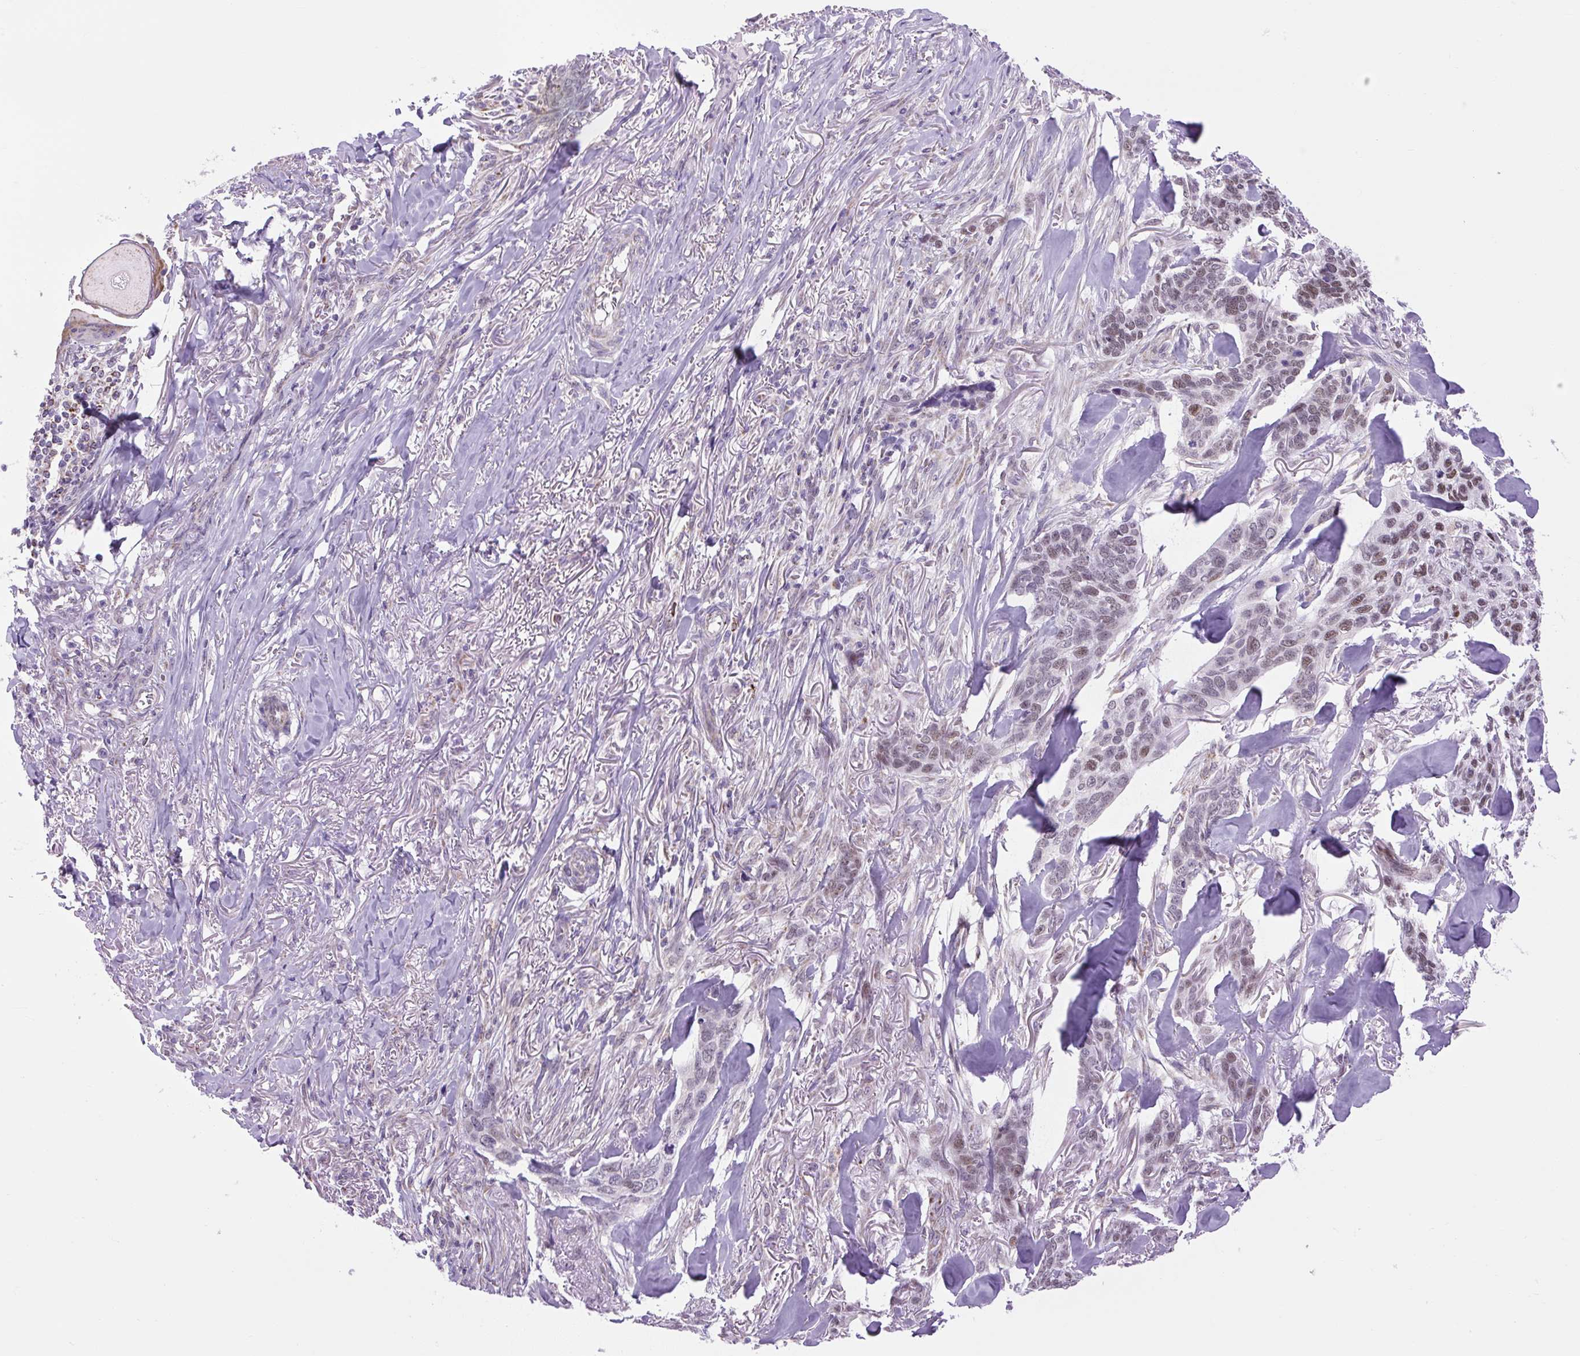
{"staining": {"intensity": "weak", "quantity": ">75%", "location": "nuclear"}, "tissue": "skin cancer", "cell_type": "Tumor cells", "image_type": "cancer", "snomed": [{"axis": "morphology", "description": "Basal cell carcinoma"}, {"axis": "topography", "description": "Skin"}], "caption": "Approximately >75% of tumor cells in skin basal cell carcinoma show weak nuclear protein expression as visualized by brown immunohistochemical staining.", "gene": "SCO2", "patient": {"sex": "male", "age": 86}}